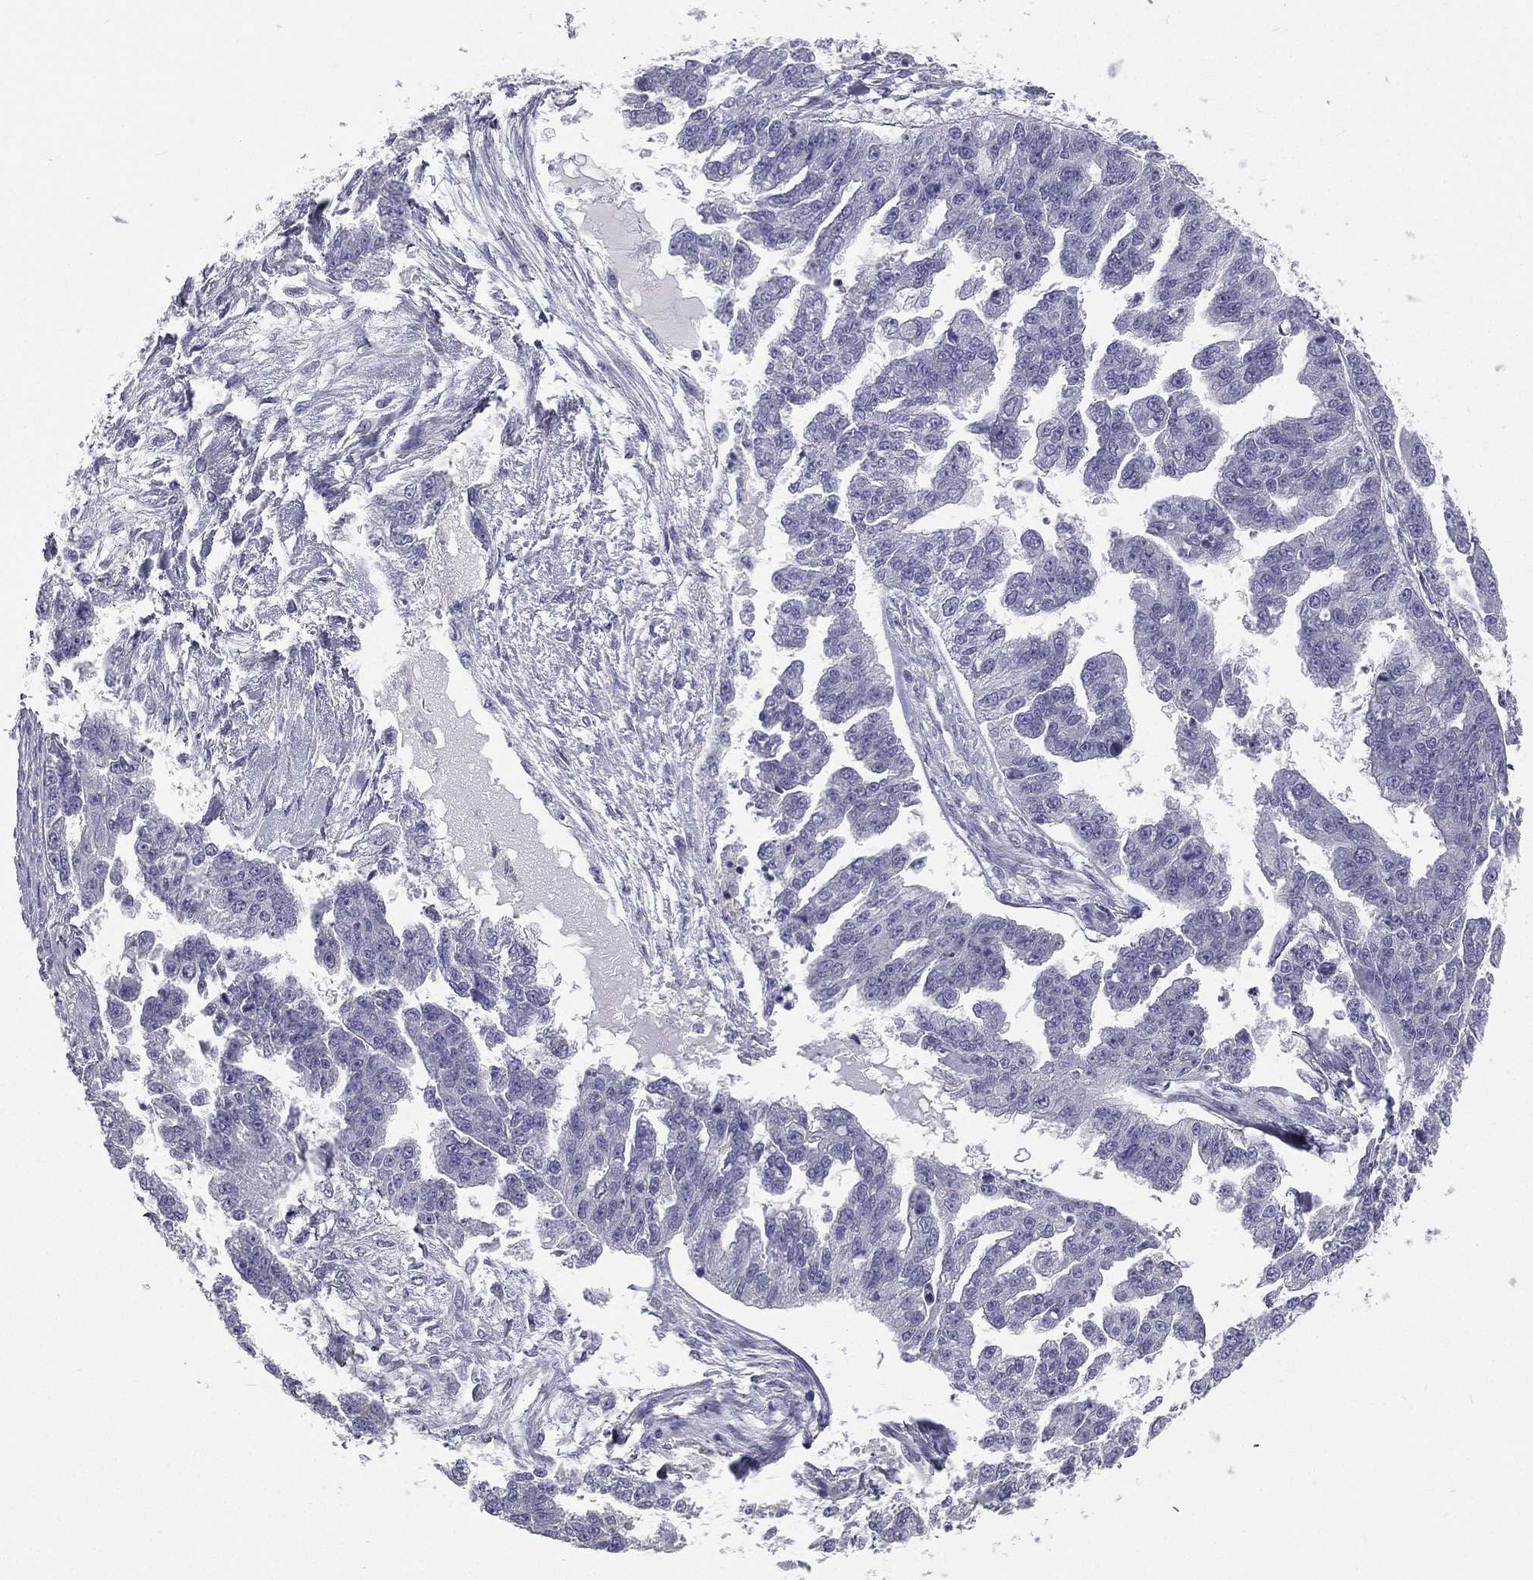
{"staining": {"intensity": "negative", "quantity": "none", "location": "none"}, "tissue": "ovarian cancer", "cell_type": "Tumor cells", "image_type": "cancer", "snomed": [{"axis": "morphology", "description": "Cystadenocarcinoma, serous, NOS"}, {"axis": "topography", "description": "Ovary"}], "caption": "Histopathology image shows no significant protein positivity in tumor cells of ovarian cancer (serous cystadenocarcinoma).", "gene": "MUC13", "patient": {"sex": "female", "age": 58}}